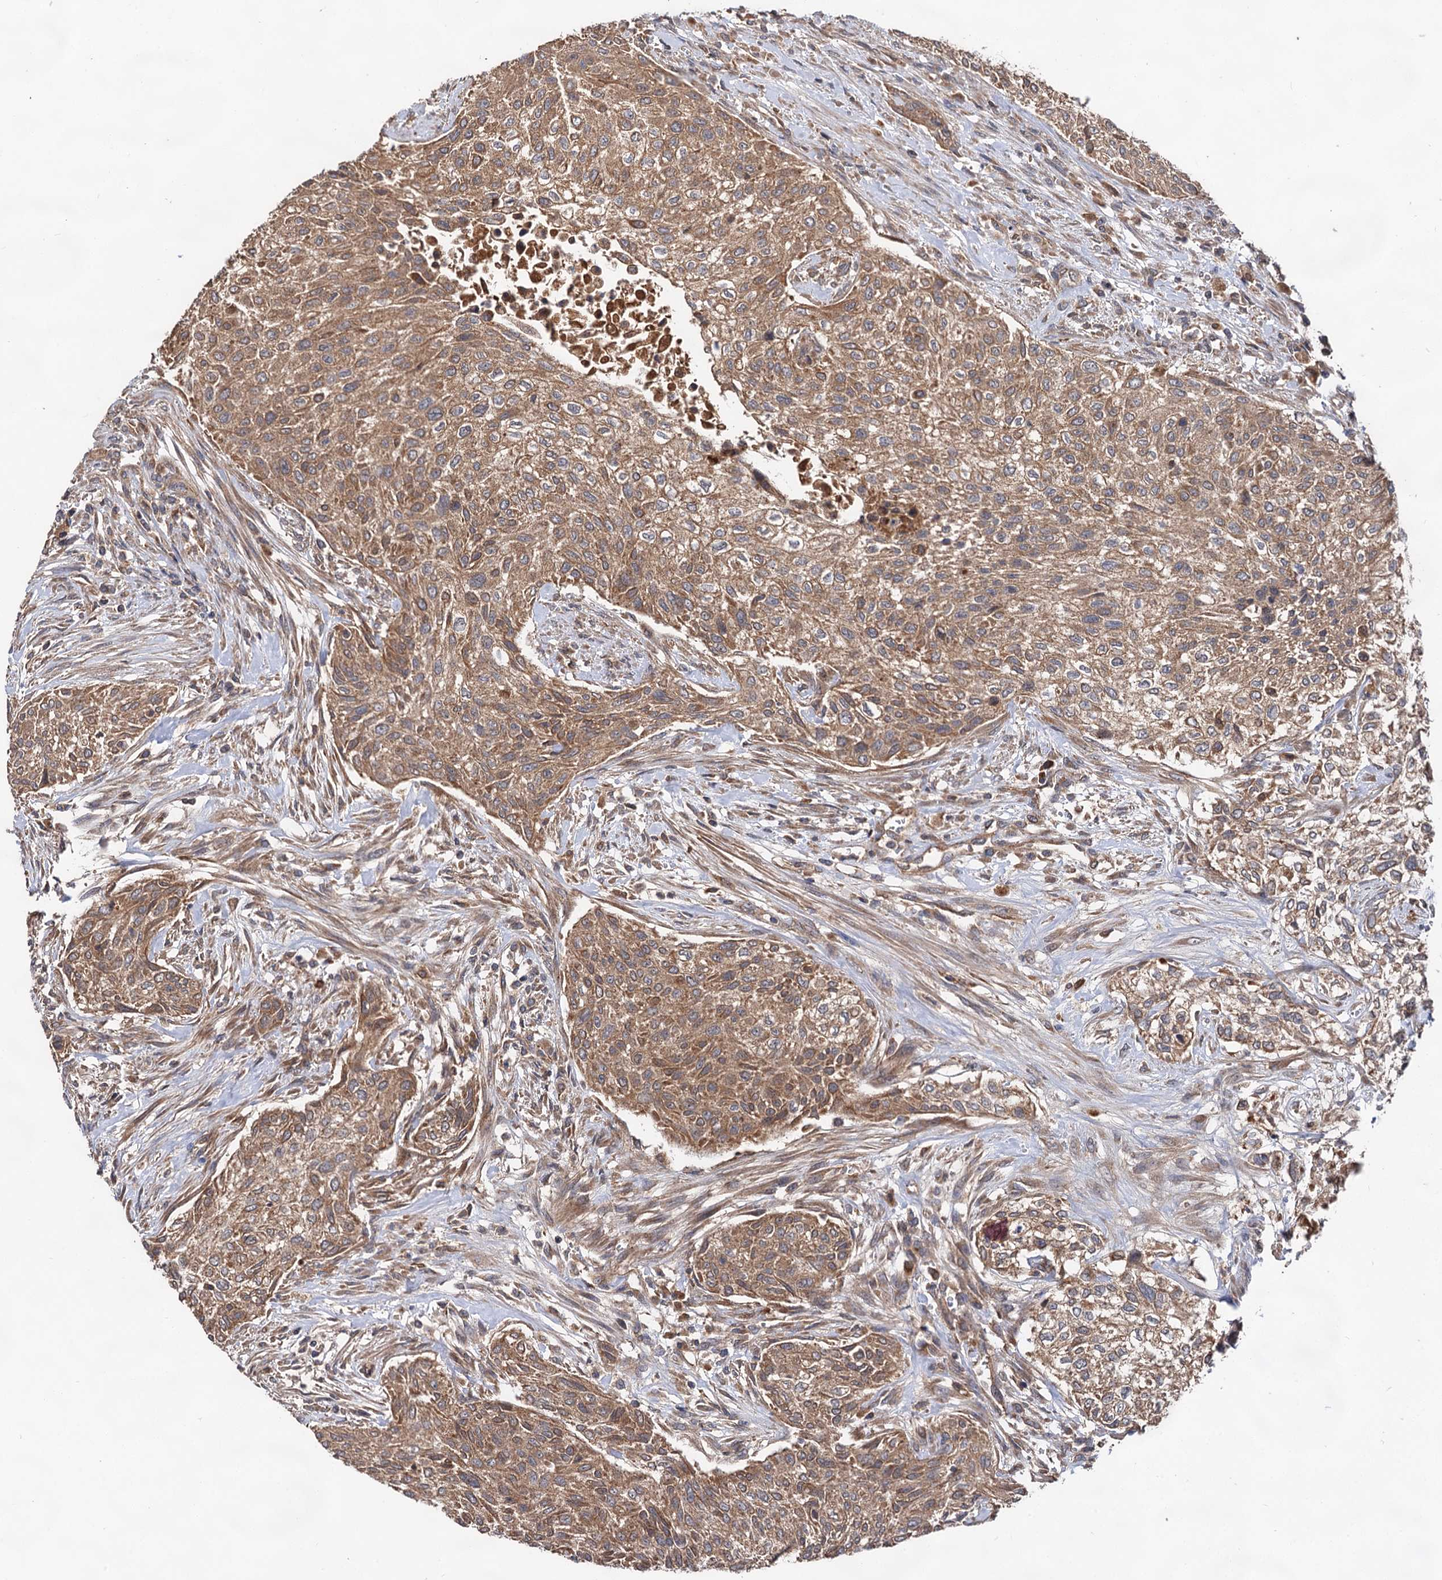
{"staining": {"intensity": "moderate", "quantity": ">75%", "location": "cytoplasmic/membranous"}, "tissue": "urothelial cancer", "cell_type": "Tumor cells", "image_type": "cancer", "snomed": [{"axis": "morphology", "description": "Normal tissue, NOS"}, {"axis": "morphology", "description": "Urothelial carcinoma, NOS"}, {"axis": "topography", "description": "Urinary bladder"}, {"axis": "topography", "description": "Peripheral nerve tissue"}], "caption": "Immunohistochemical staining of human transitional cell carcinoma displays medium levels of moderate cytoplasmic/membranous protein positivity in about >75% of tumor cells.", "gene": "TEX9", "patient": {"sex": "male", "age": 35}}